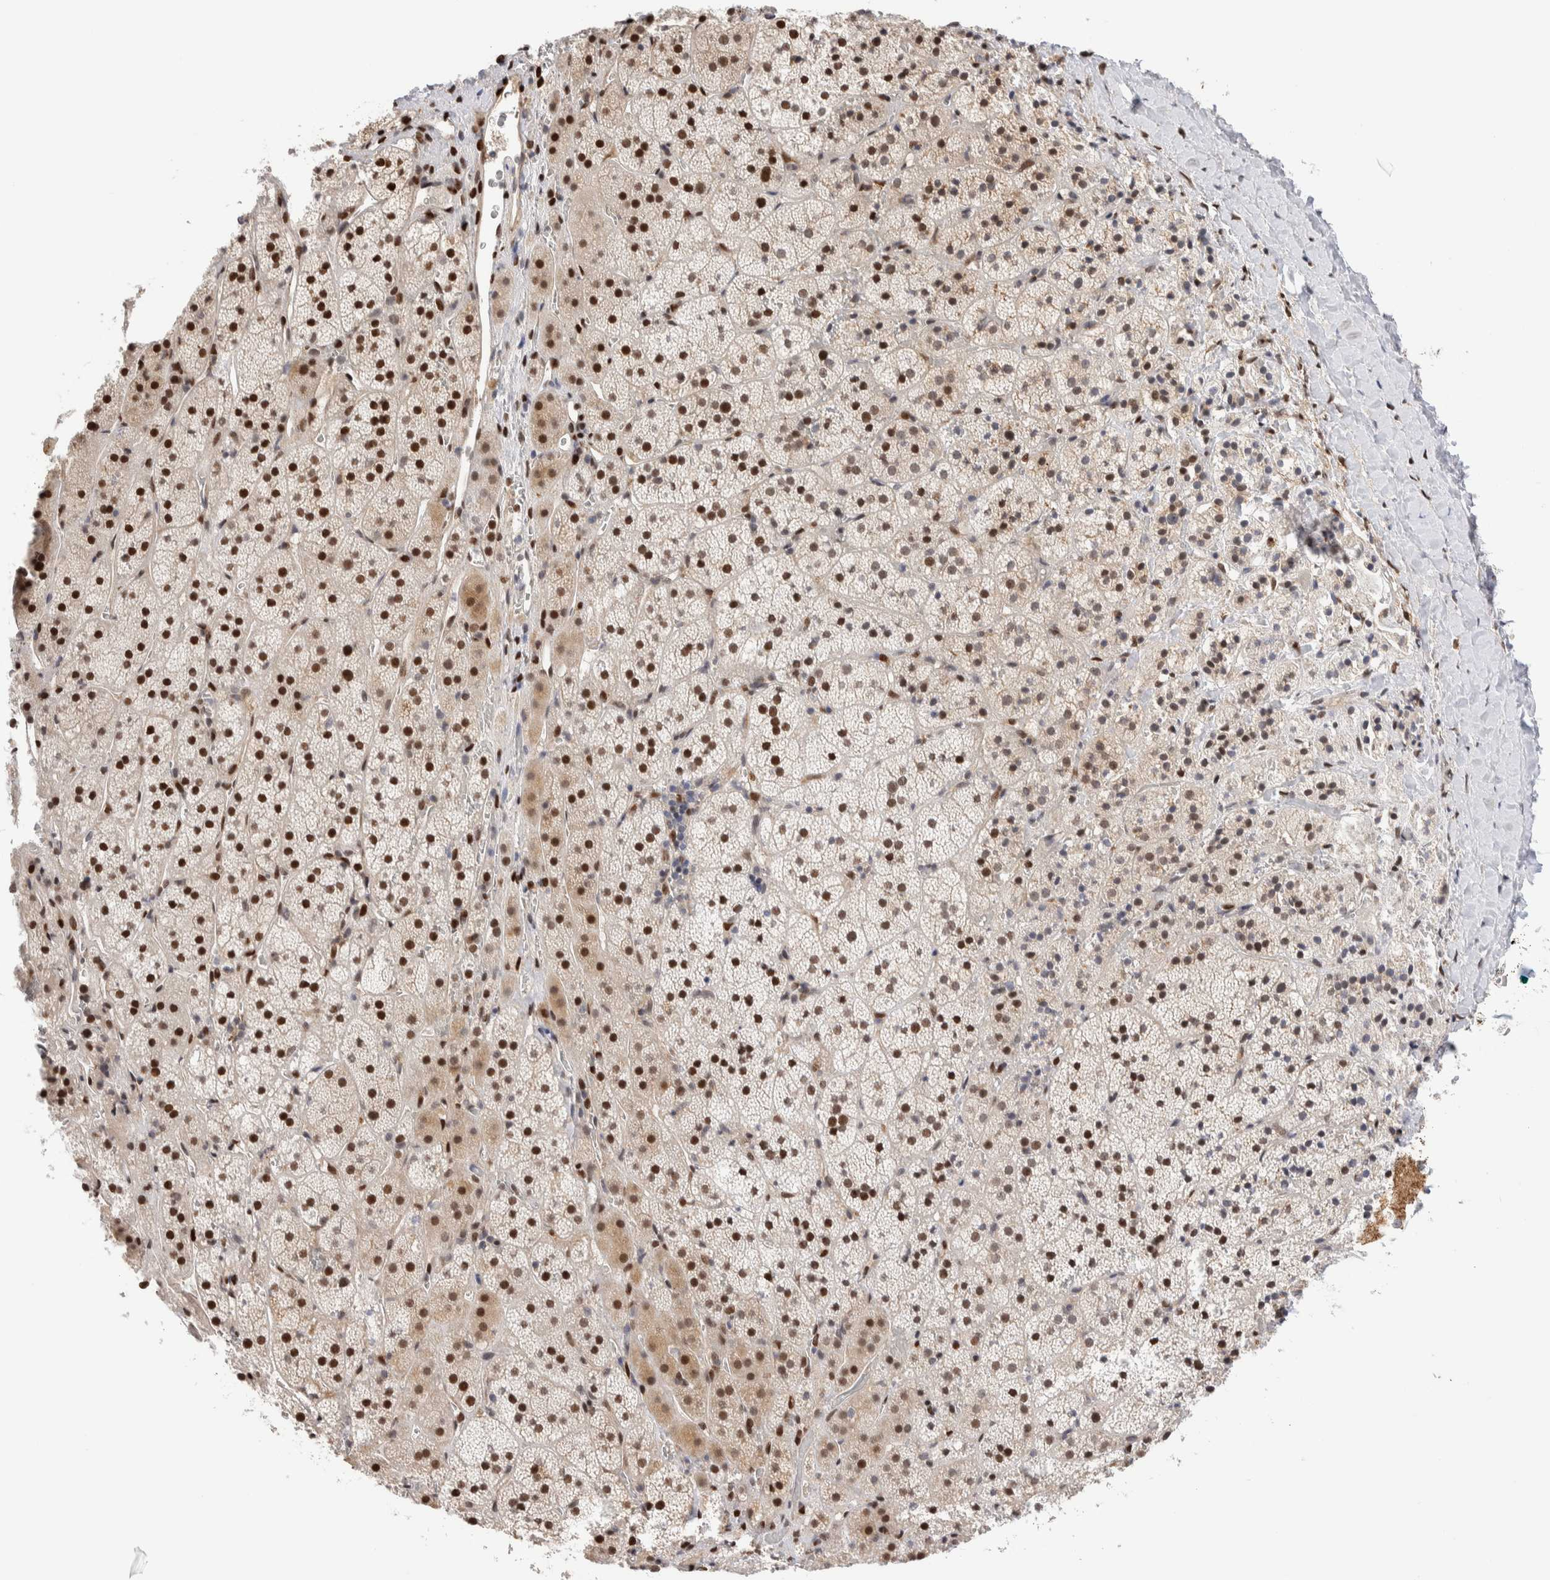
{"staining": {"intensity": "strong", "quantity": "25%-75%", "location": "cytoplasmic/membranous,nuclear"}, "tissue": "adrenal gland", "cell_type": "Glandular cells", "image_type": "normal", "snomed": [{"axis": "morphology", "description": "Normal tissue, NOS"}, {"axis": "topography", "description": "Adrenal gland"}], "caption": "IHC image of normal human adrenal gland stained for a protein (brown), which shows high levels of strong cytoplasmic/membranous,nuclear positivity in approximately 25%-75% of glandular cells.", "gene": "NSMAF", "patient": {"sex": "female", "age": 44}}